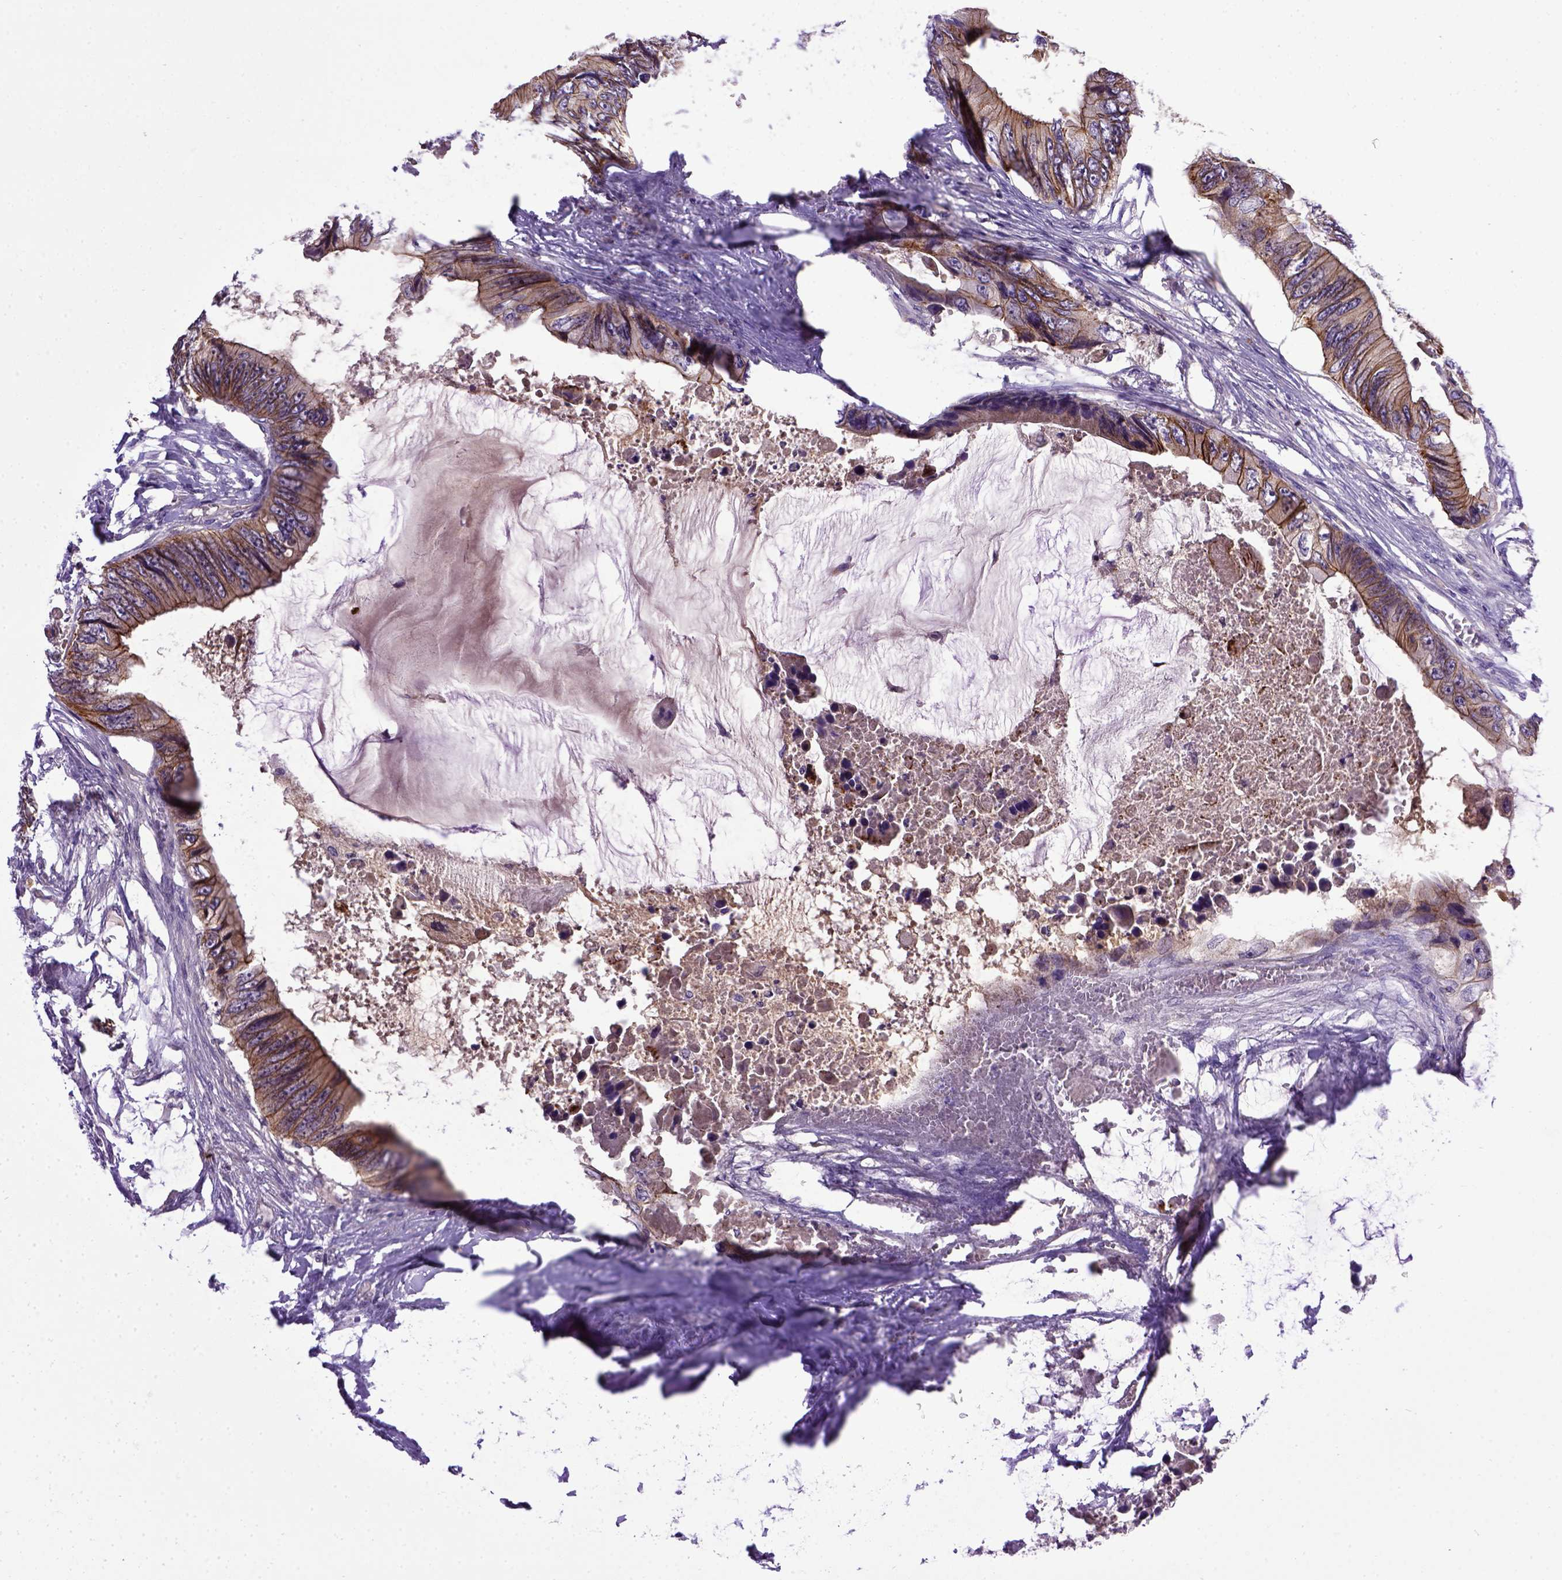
{"staining": {"intensity": "strong", "quantity": ">75%", "location": "cytoplasmic/membranous"}, "tissue": "colorectal cancer", "cell_type": "Tumor cells", "image_type": "cancer", "snomed": [{"axis": "morphology", "description": "Adenocarcinoma, NOS"}, {"axis": "topography", "description": "Rectum"}], "caption": "Human colorectal adenocarcinoma stained with a protein marker shows strong staining in tumor cells.", "gene": "CDH1", "patient": {"sex": "male", "age": 63}}